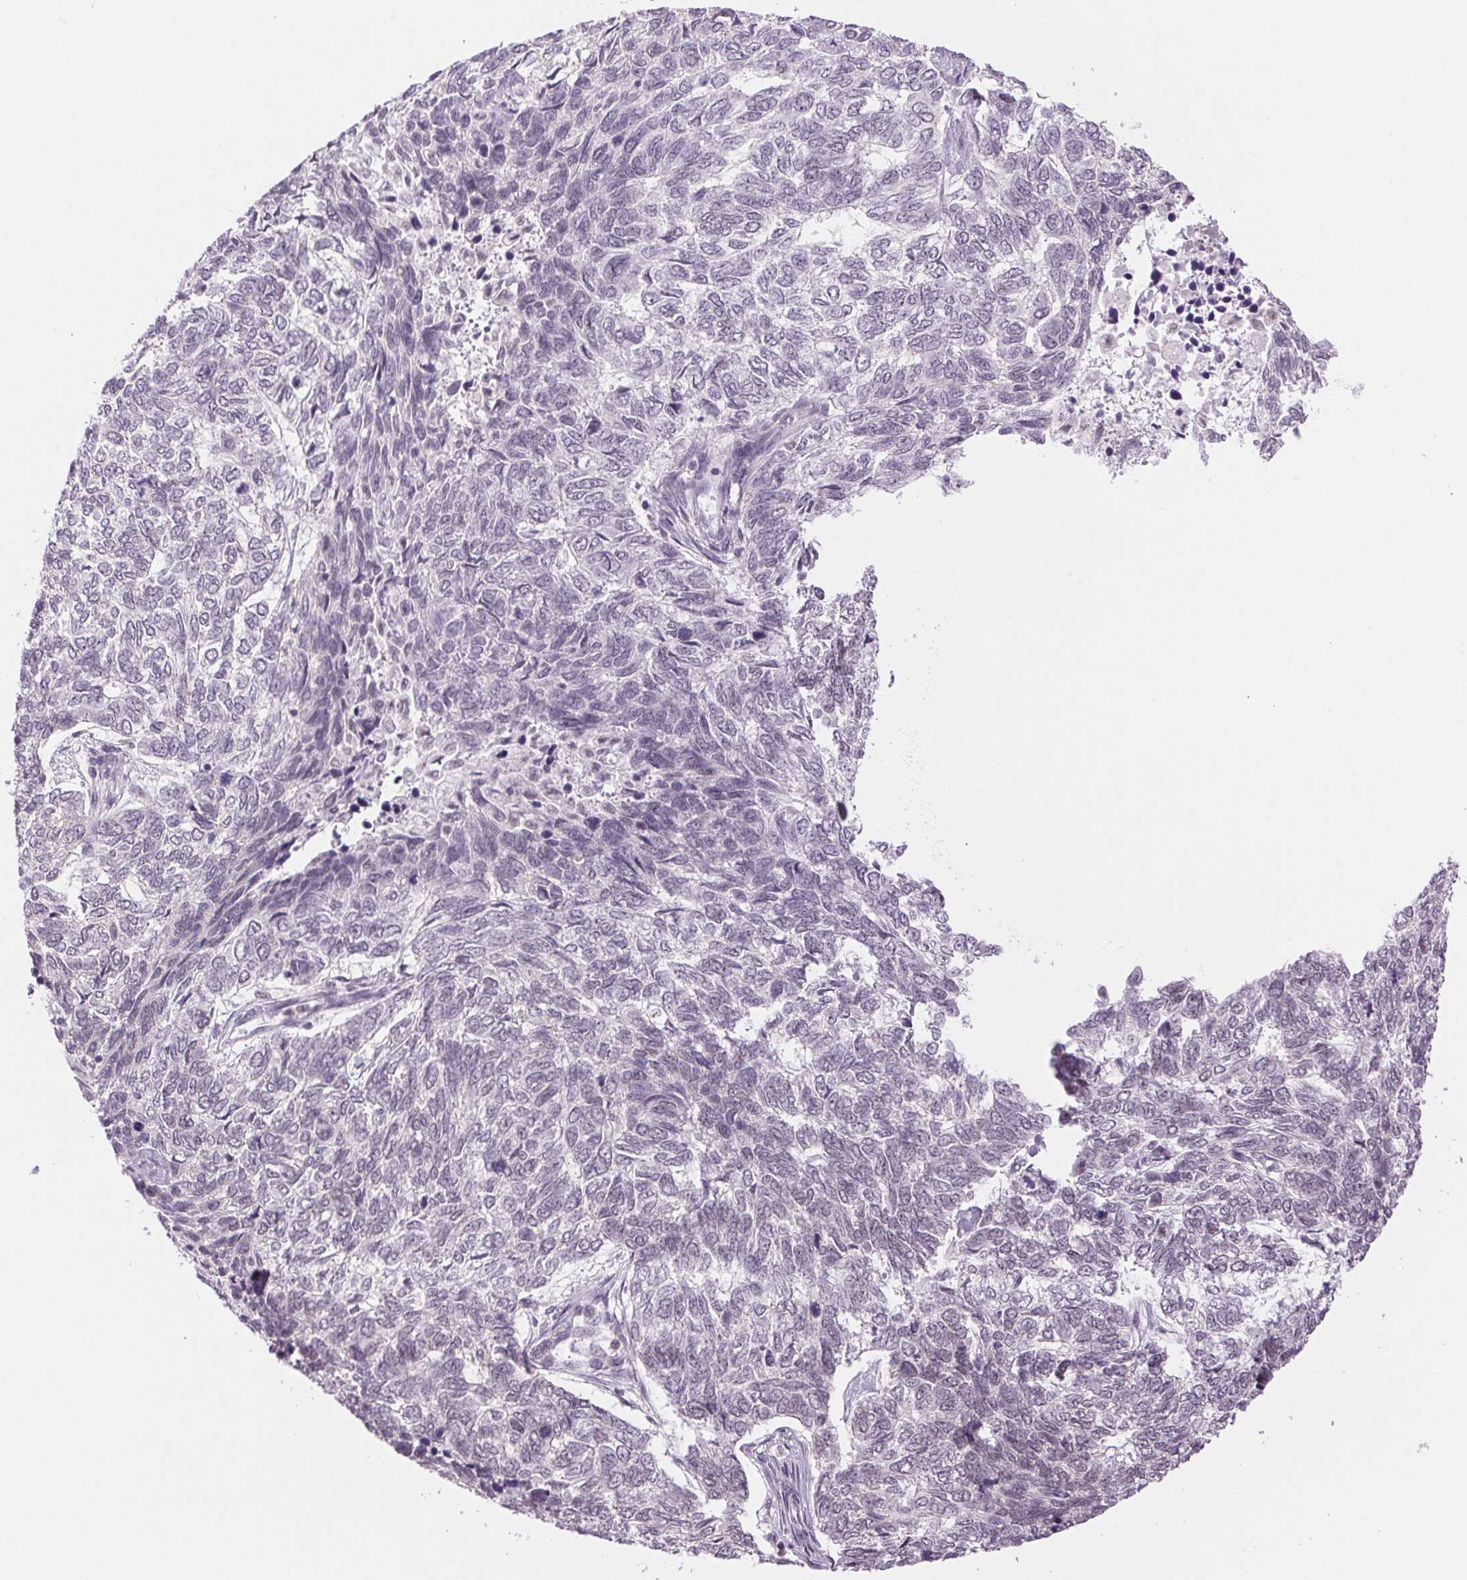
{"staining": {"intensity": "negative", "quantity": "none", "location": "none"}, "tissue": "skin cancer", "cell_type": "Tumor cells", "image_type": "cancer", "snomed": [{"axis": "morphology", "description": "Basal cell carcinoma"}, {"axis": "topography", "description": "Skin"}], "caption": "A photomicrograph of skin cancer stained for a protein displays no brown staining in tumor cells.", "gene": "RPRD1B", "patient": {"sex": "female", "age": 65}}